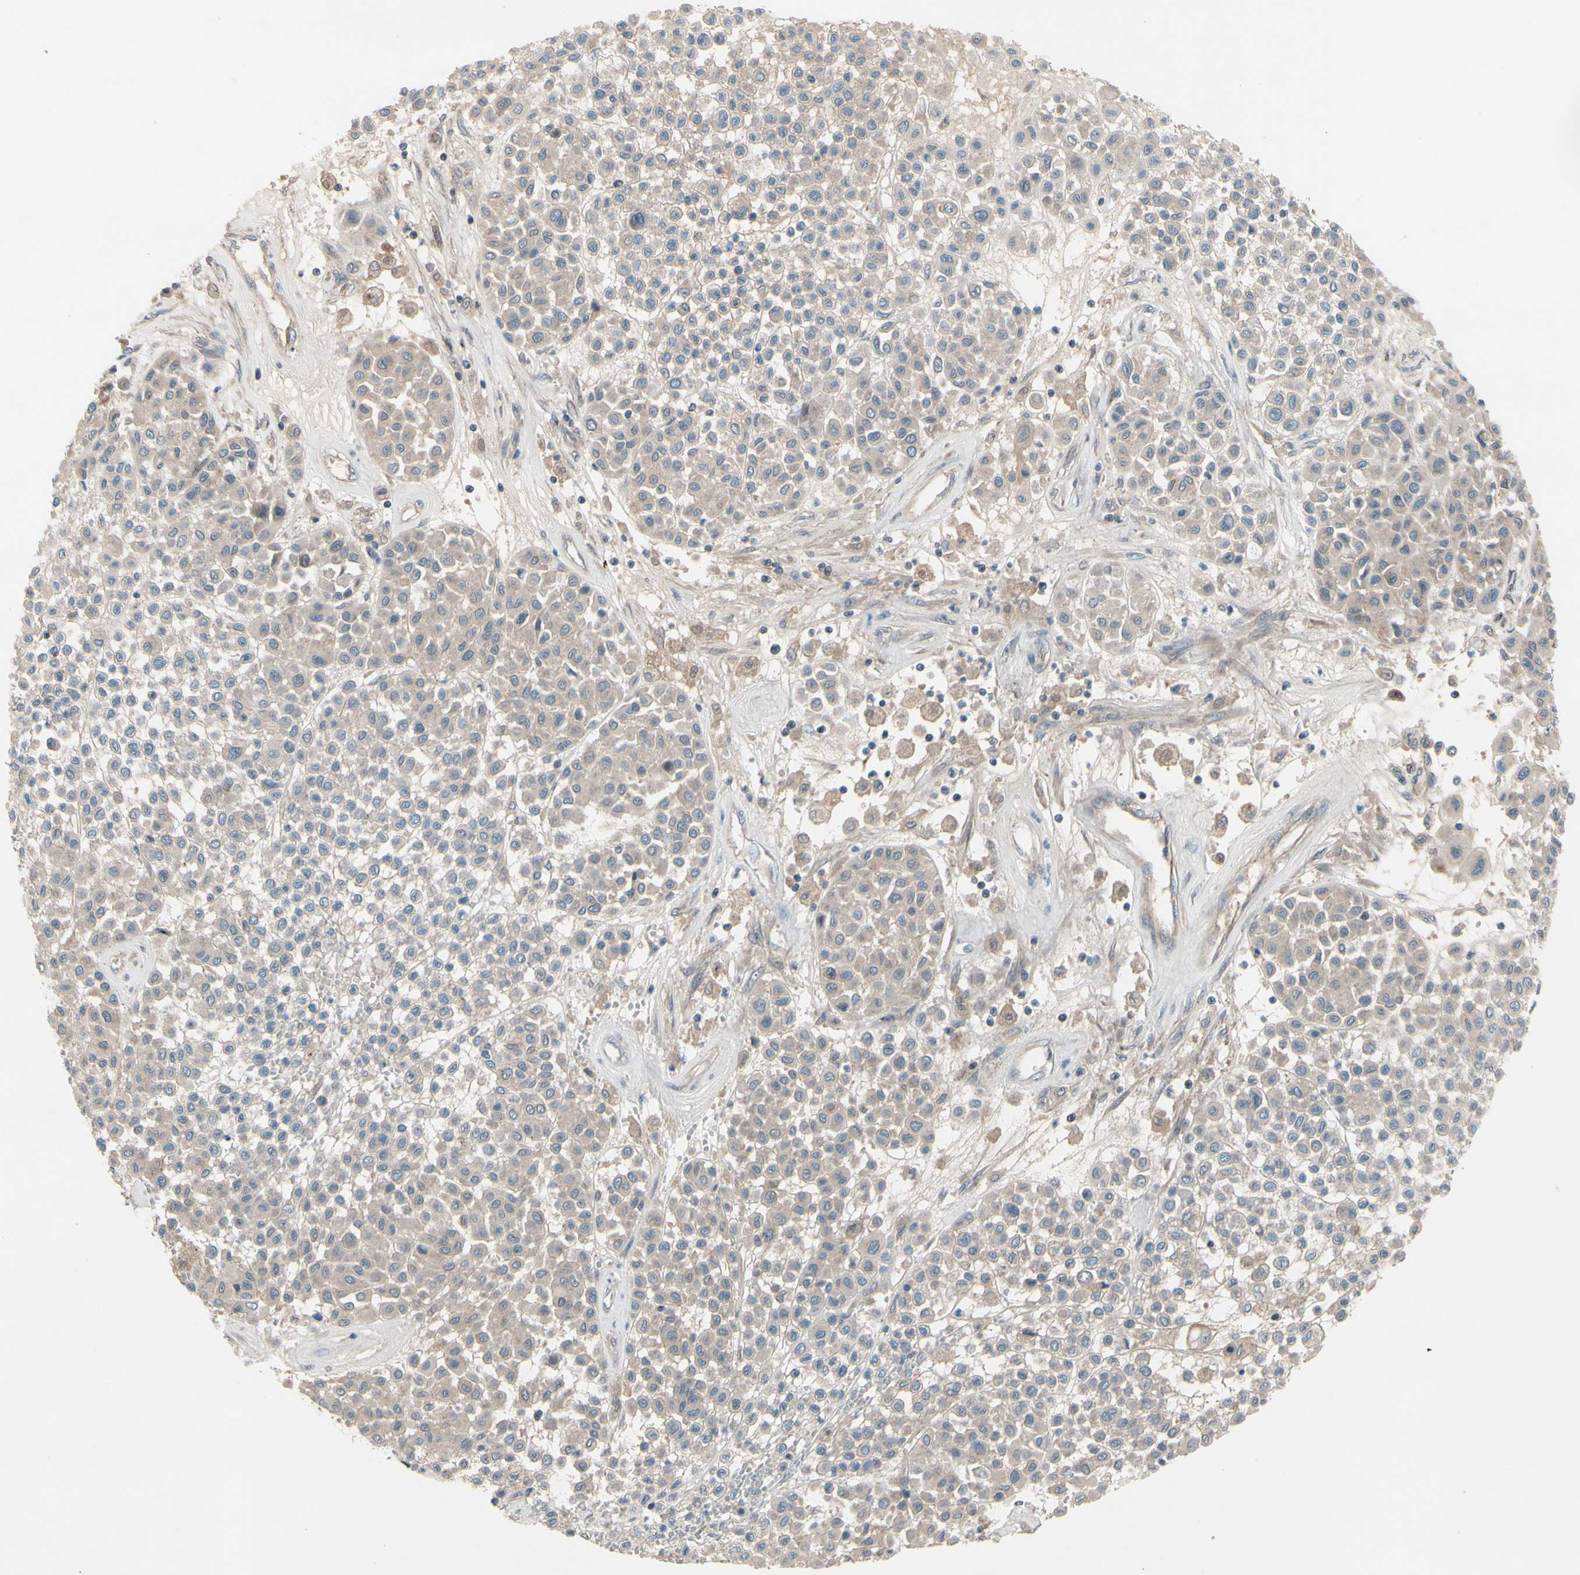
{"staining": {"intensity": "weak", "quantity": "<25%", "location": "cytoplasmic/membranous"}, "tissue": "melanoma", "cell_type": "Tumor cells", "image_type": "cancer", "snomed": [{"axis": "morphology", "description": "Malignant melanoma, Metastatic site"}, {"axis": "topography", "description": "Soft tissue"}], "caption": "A micrograph of malignant melanoma (metastatic site) stained for a protein shows no brown staining in tumor cells.", "gene": "ICAM5", "patient": {"sex": "male", "age": 41}}